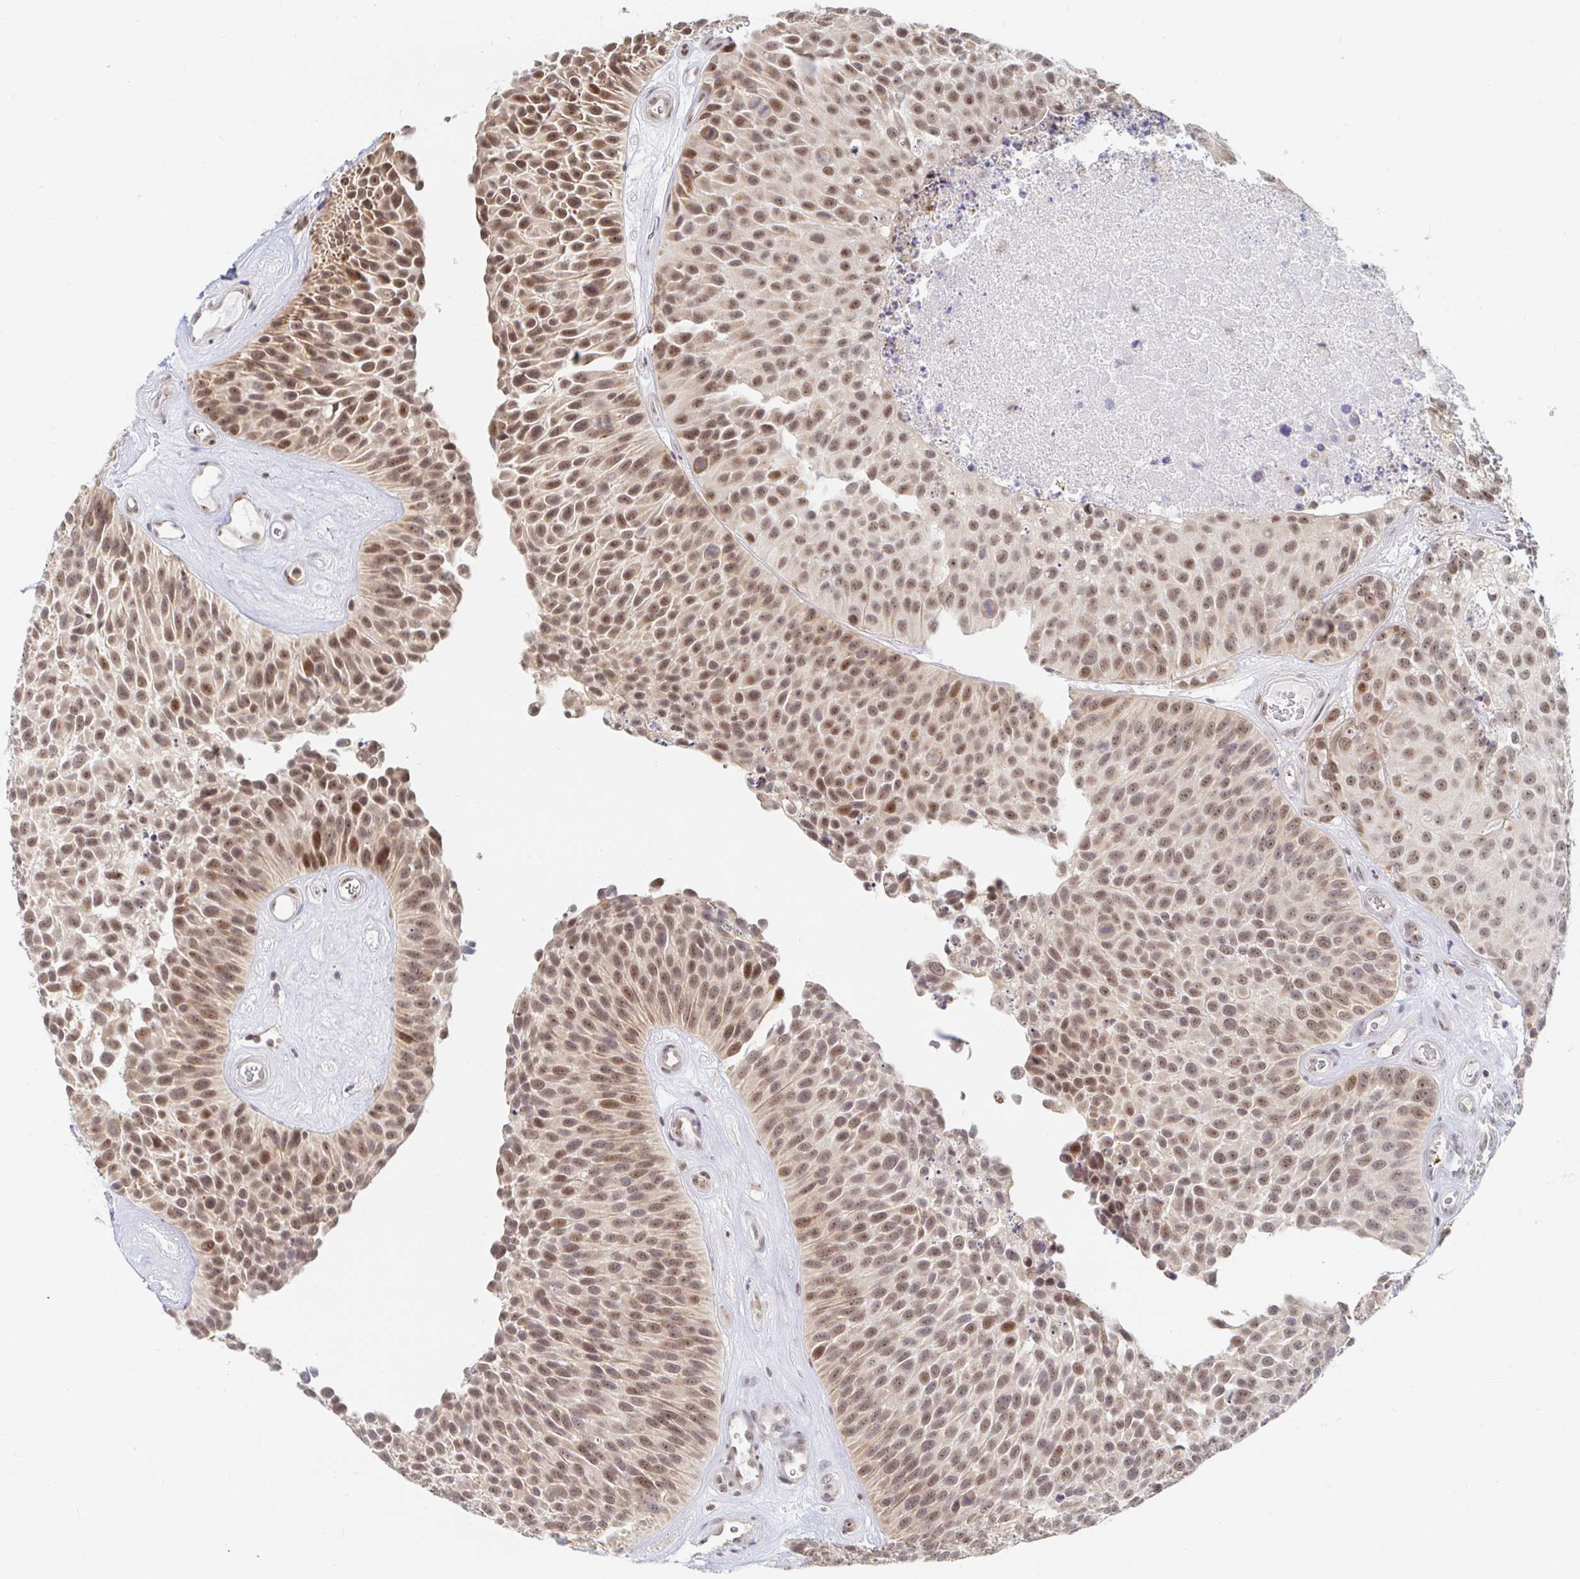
{"staining": {"intensity": "moderate", "quantity": ">75%", "location": "nuclear"}, "tissue": "urothelial cancer", "cell_type": "Tumor cells", "image_type": "cancer", "snomed": [{"axis": "morphology", "description": "Urothelial carcinoma, Low grade"}, {"axis": "topography", "description": "Urinary bladder"}], "caption": "Urothelial carcinoma (low-grade) stained with DAB (3,3'-diaminobenzidine) IHC reveals medium levels of moderate nuclear expression in about >75% of tumor cells.", "gene": "CHD2", "patient": {"sex": "male", "age": 76}}